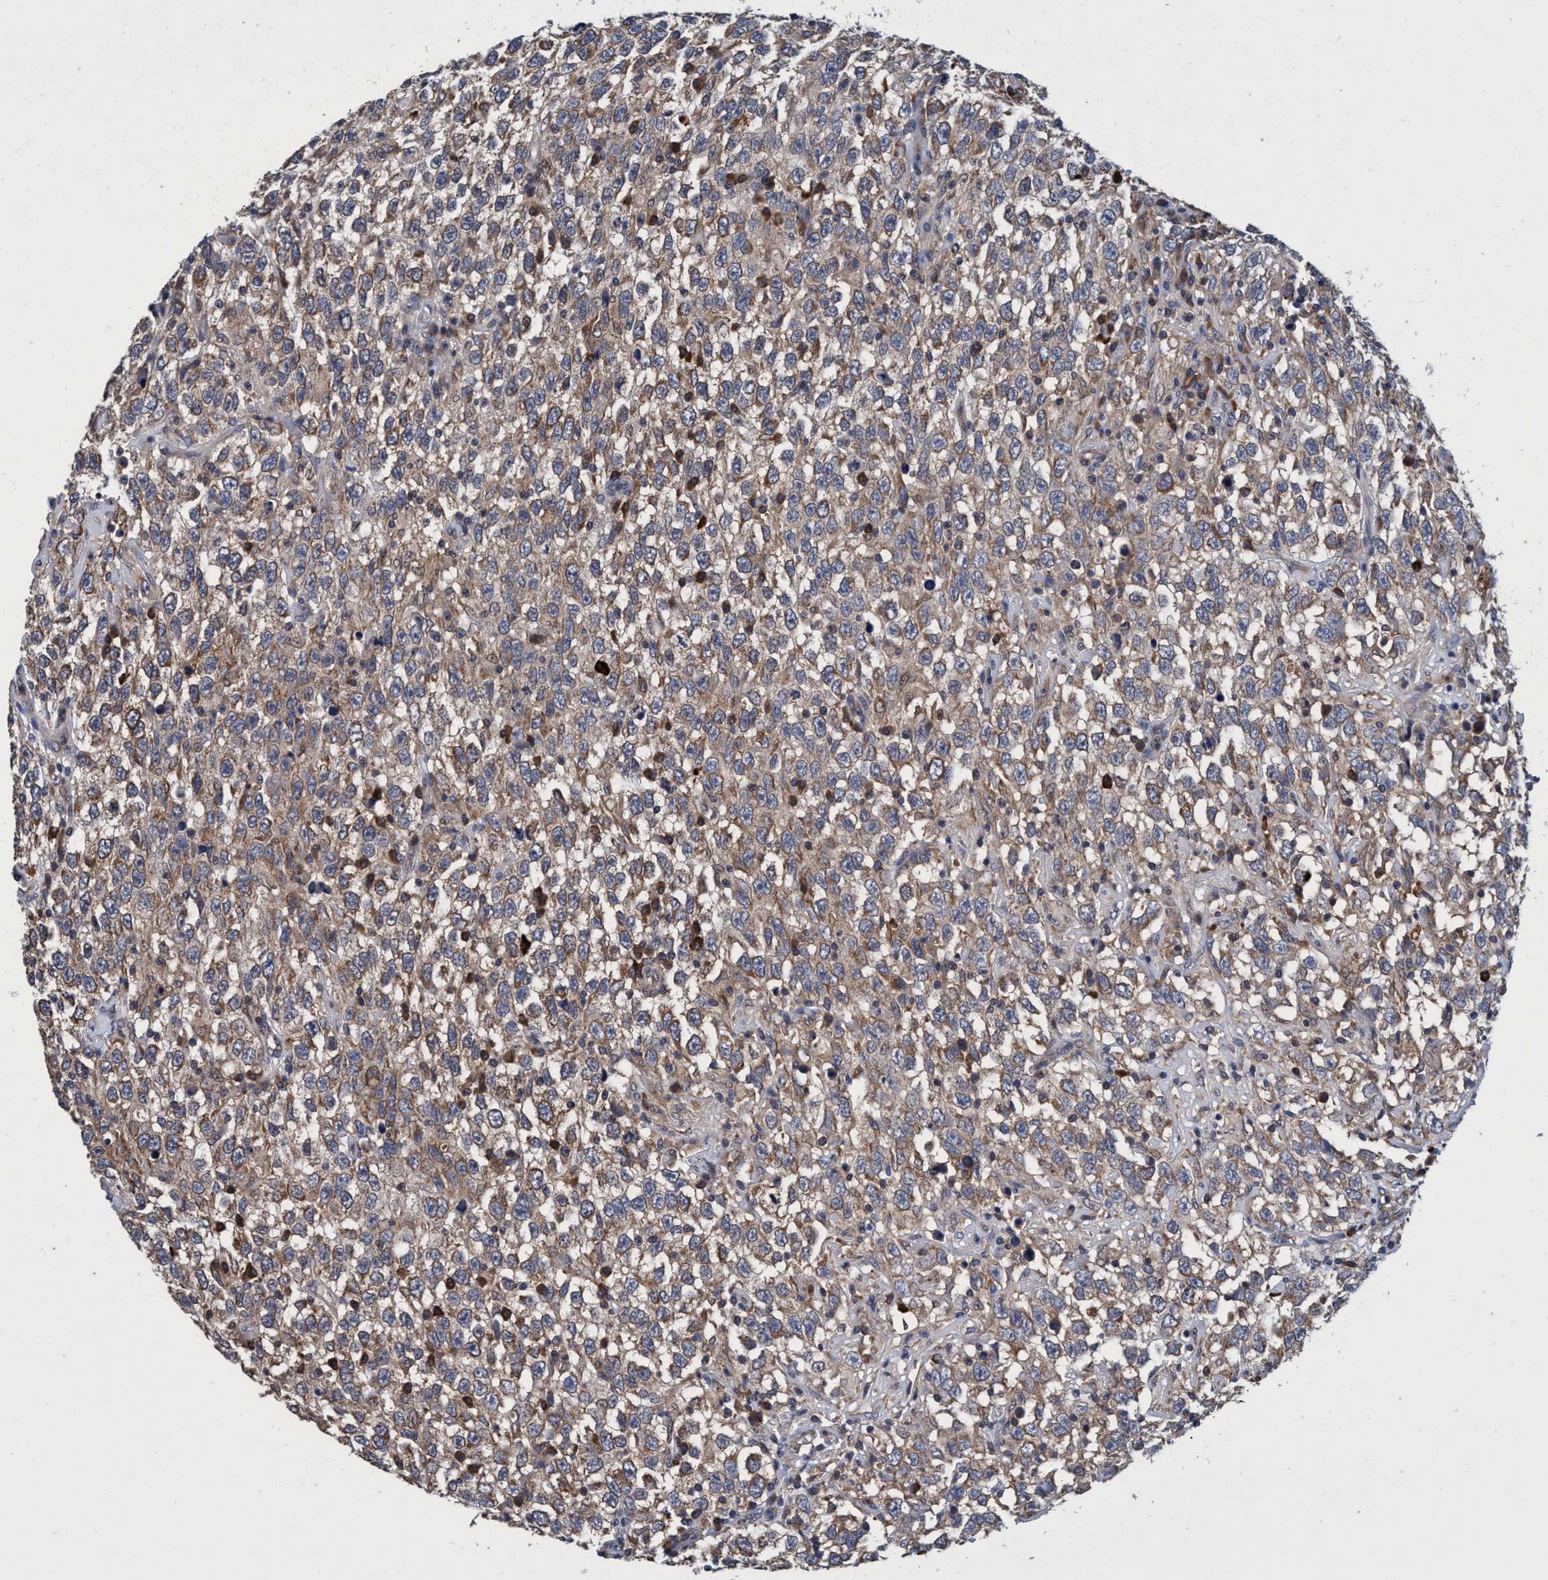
{"staining": {"intensity": "weak", "quantity": ">75%", "location": "cytoplasmic/membranous"}, "tissue": "testis cancer", "cell_type": "Tumor cells", "image_type": "cancer", "snomed": [{"axis": "morphology", "description": "Seminoma, NOS"}, {"axis": "topography", "description": "Testis"}], "caption": "Immunohistochemistry (DAB (3,3'-diaminobenzidine)) staining of human testis cancer (seminoma) exhibits weak cytoplasmic/membranous protein positivity in about >75% of tumor cells.", "gene": "CALCOCO2", "patient": {"sex": "male", "age": 41}}